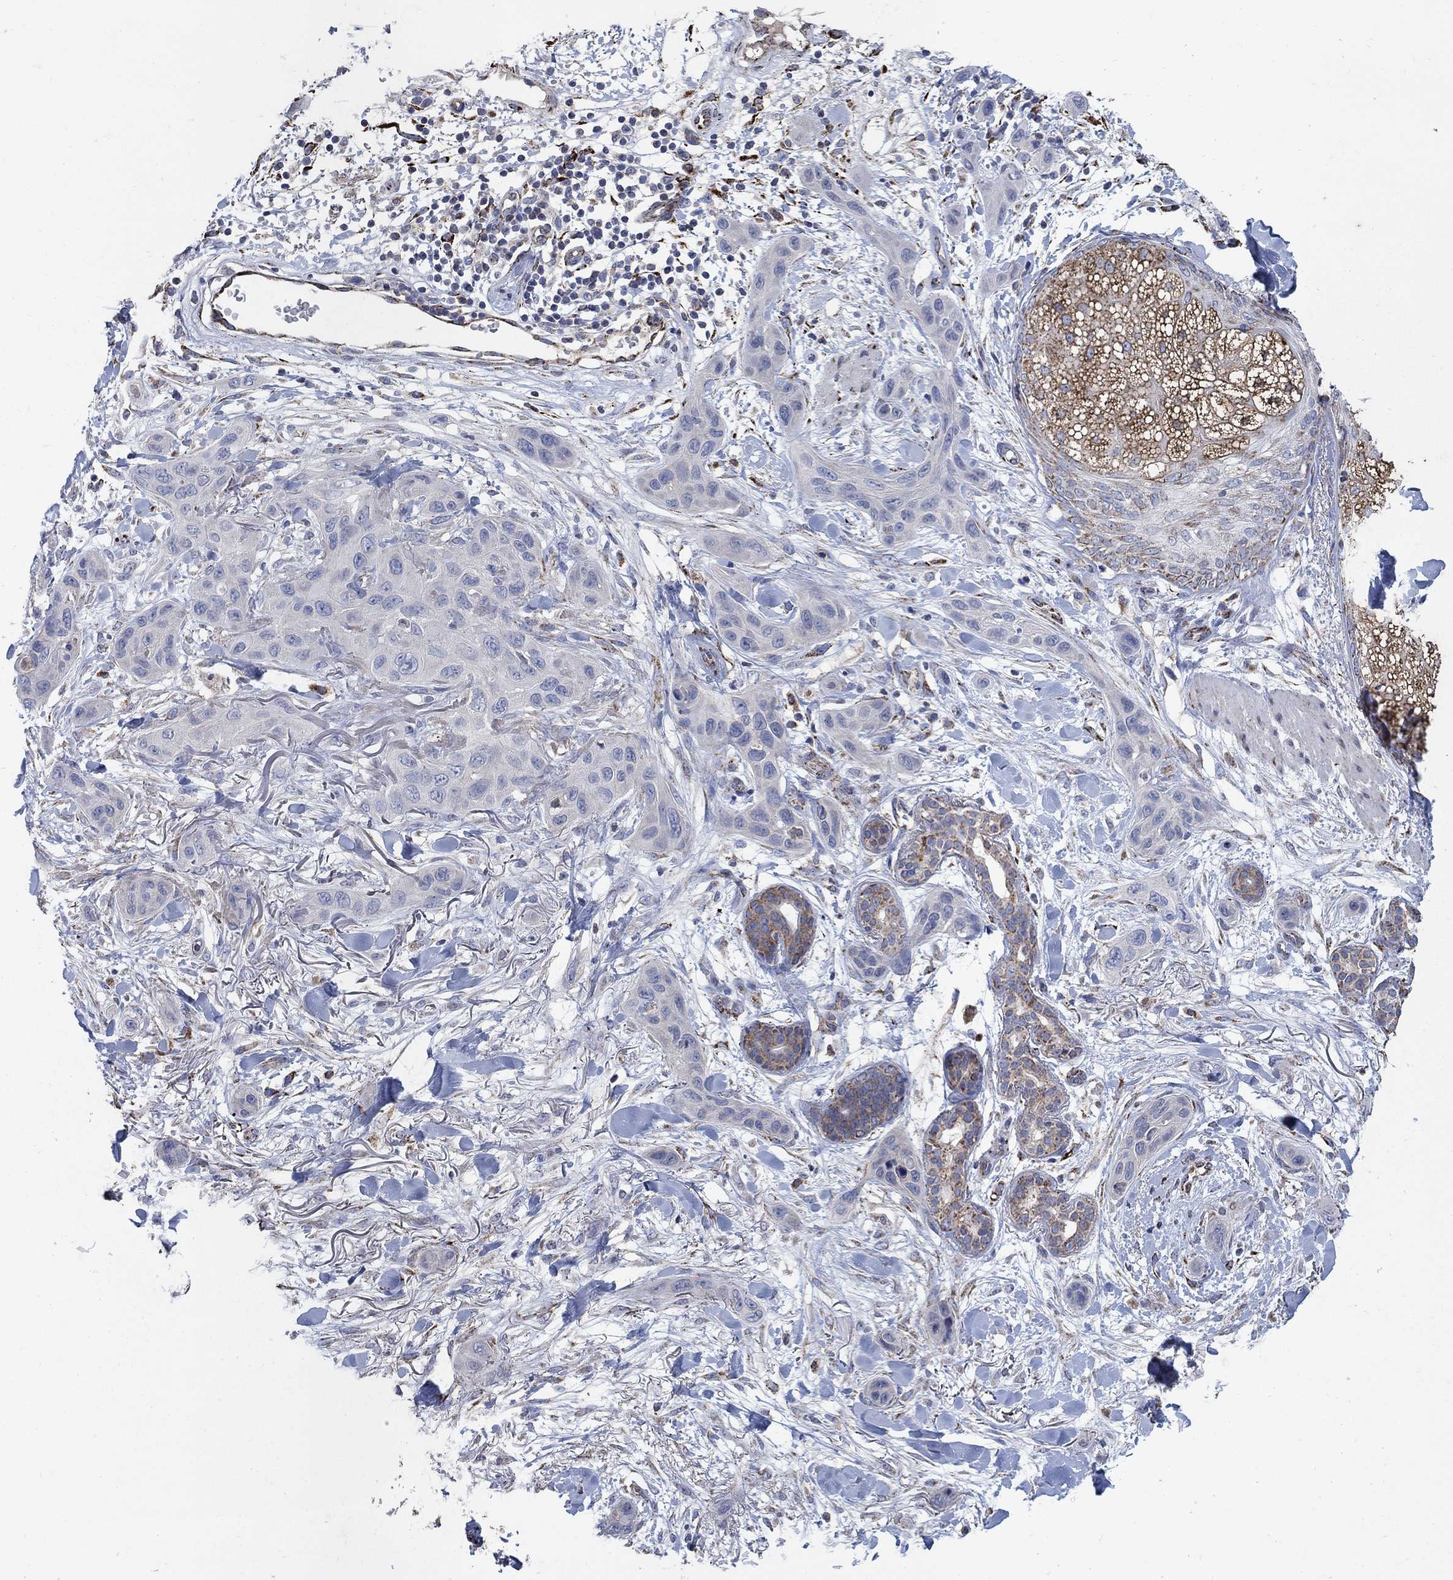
{"staining": {"intensity": "negative", "quantity": "none", "location": "none"}, "tissue": "skin cancer", "cell_type": "Tumor cells", "image_type": "cancer", "snomed": [{"axis": "morphology", "description": "Squamous cell carcinoma, NOS"}, {"axis": "topography", "description": "Skin"}], "caption": "This is an immunohistochemistry histopathology image of human squamous cell carcinoma (skin). There is no positivity in tumor cells.", "gene": "PNPLA2", "patient": {"sex": "male", "age": 78}}